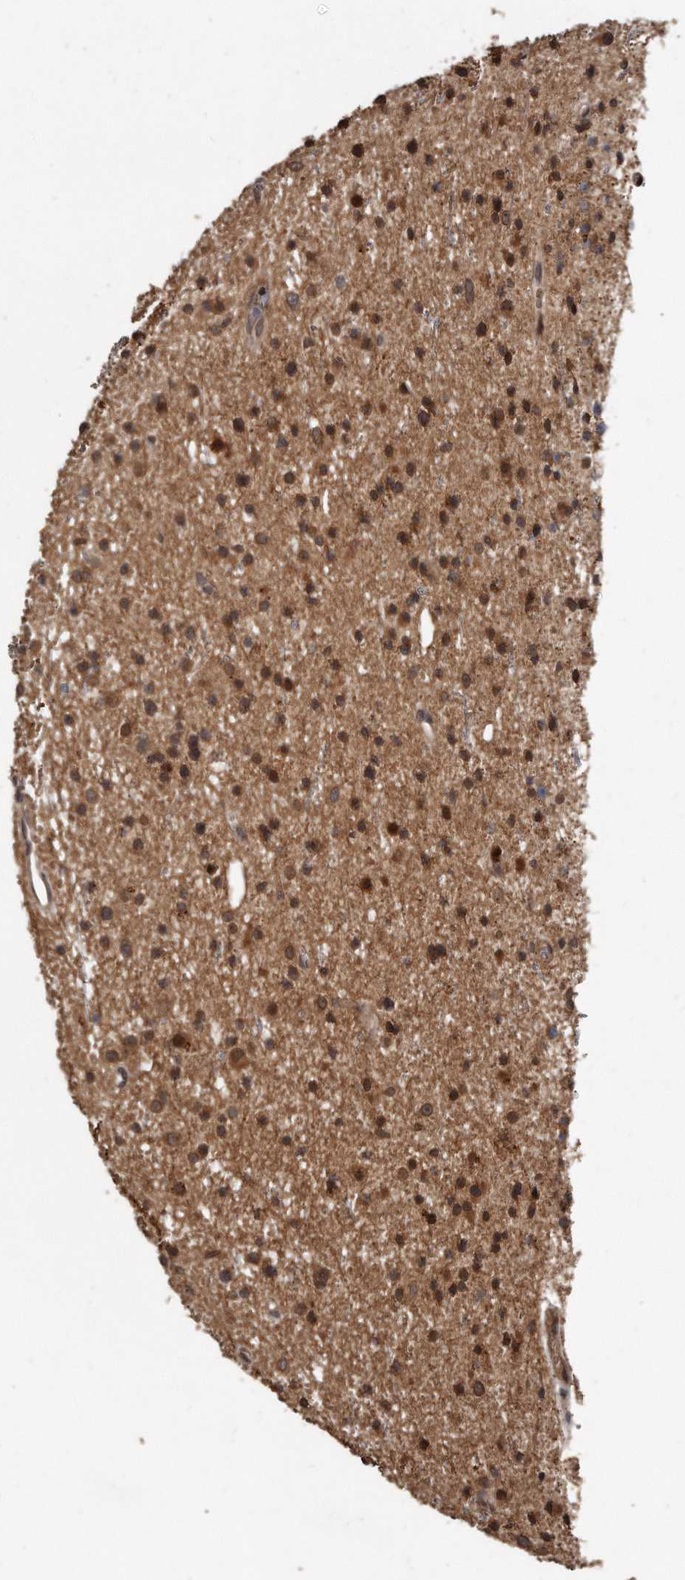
{"staining": {"intensity": "moderate", "quantity": ">75%", "location": "cytoplasmic/membranous,nuclear"}, "tissue": "glioma", "cell_type": "Tumor cells", "image_type": "cancer", "snomed": [{"axis": "morphology", "description": "Glioma, malignant, Low grade"}, {"axis": "topography", "description": "Cerebral cortex"}], "caption": "Brown immunohistochemical staining in human malignant low-grade glioma reveals moderate cytoplasmic/membranous and nuclear expression in approximately >75% of tumor cells.", "gene": "GCH1", "patient": {"sex": "female", "age": 39}}